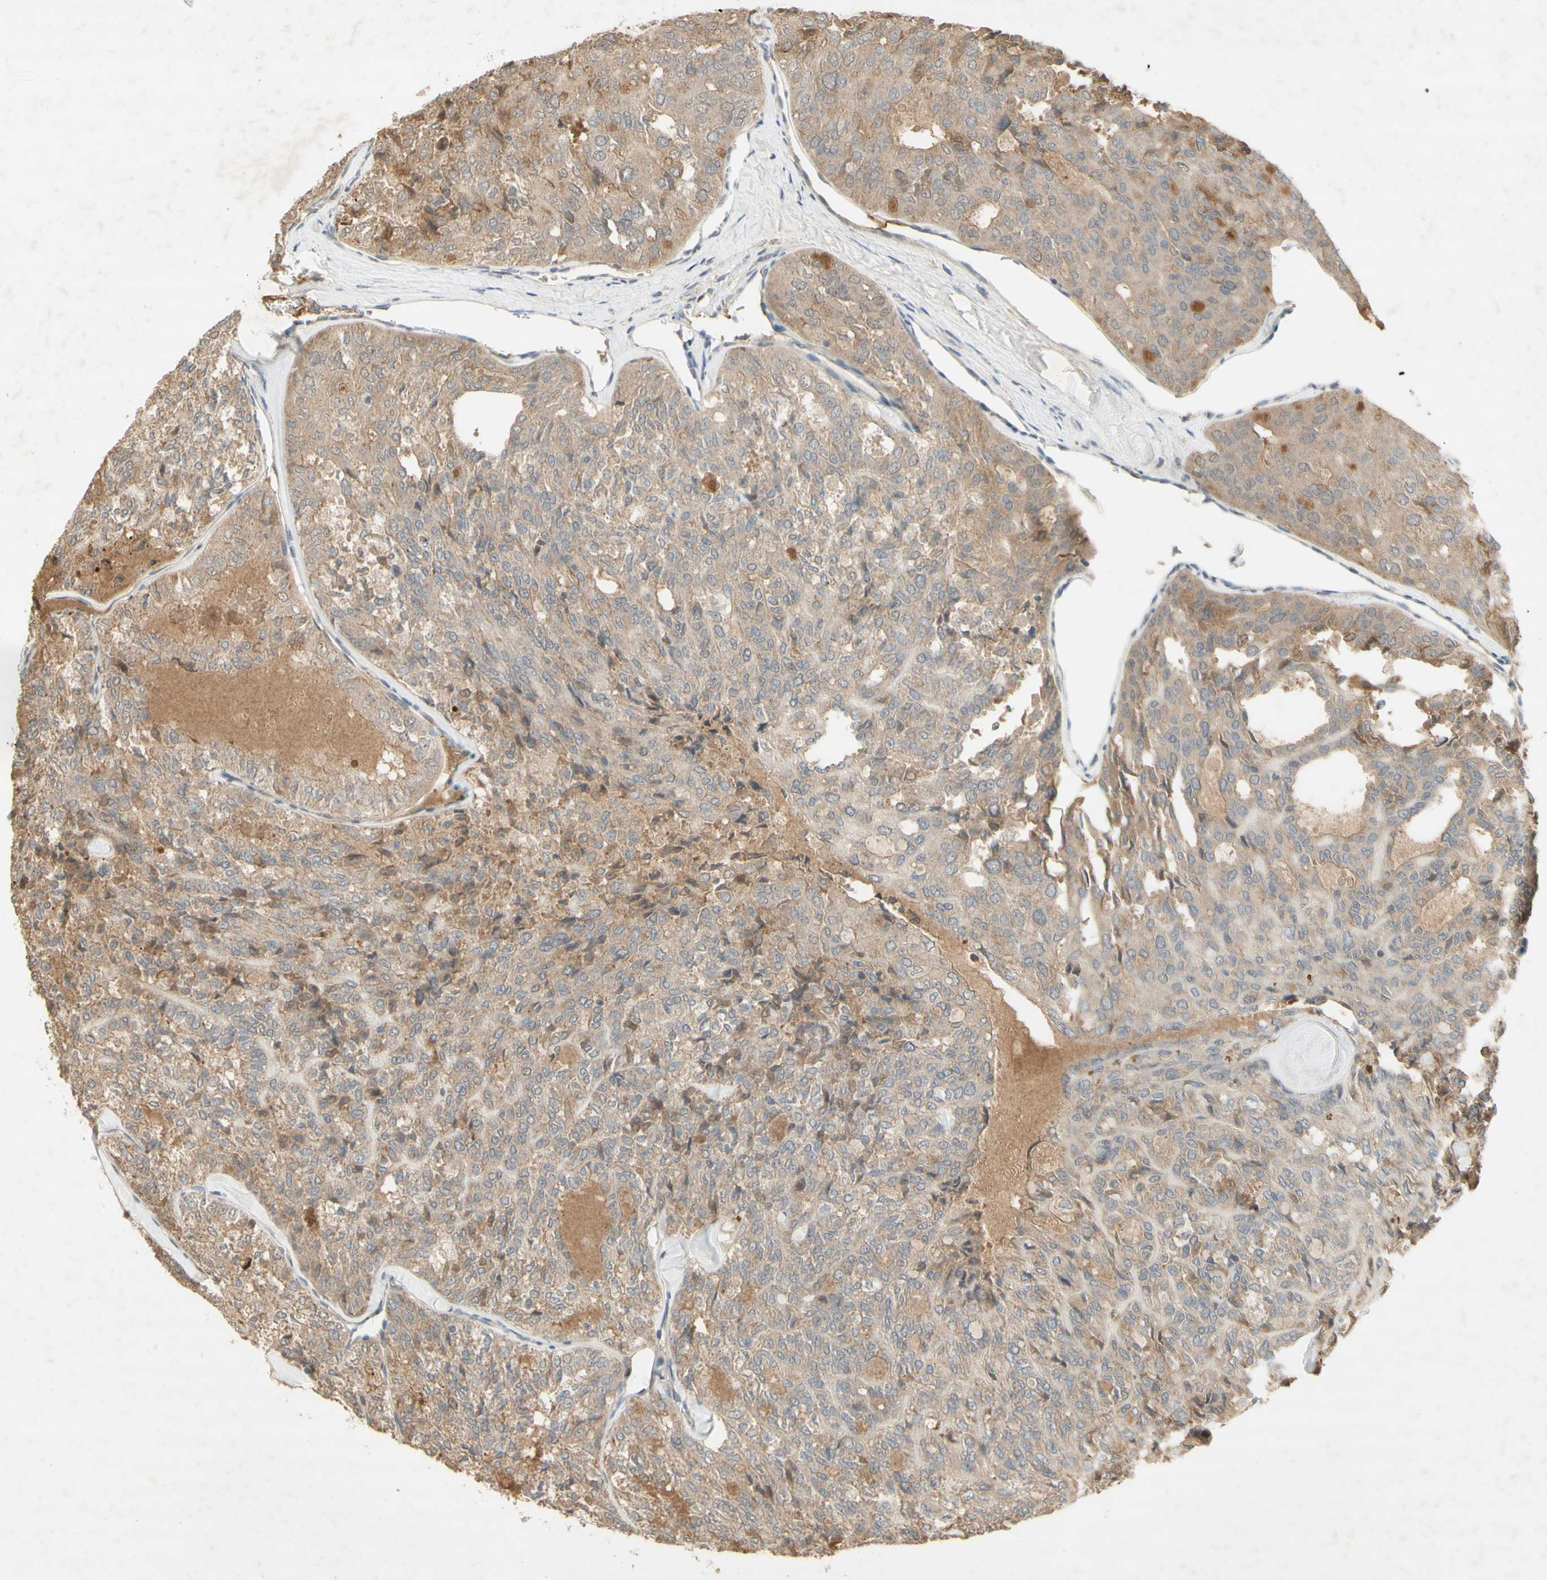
{"staining": {"intensity": "weak", "quantity": "25%-75%", "location": "cytoplasmic/membranous"}, "tissue": "thyroid cancer", "cell_type": "Tumor cells", "image_type": "cancer", "snomed": [{"axis": "morphology", "description": "Follicular adenoma carcinoma, NOS"}, {"axis": "topography", "description": "Thyroid gland"}], "caption": "Protein expression analysis of human thyroid cancer (follicular adenoma carcinoma) reveals weak cytoplasmic/membranous expression in about 25%-75% of tumor cells.", "gene": "NRG4", "patient": {"sex": "male", "age": 75}}